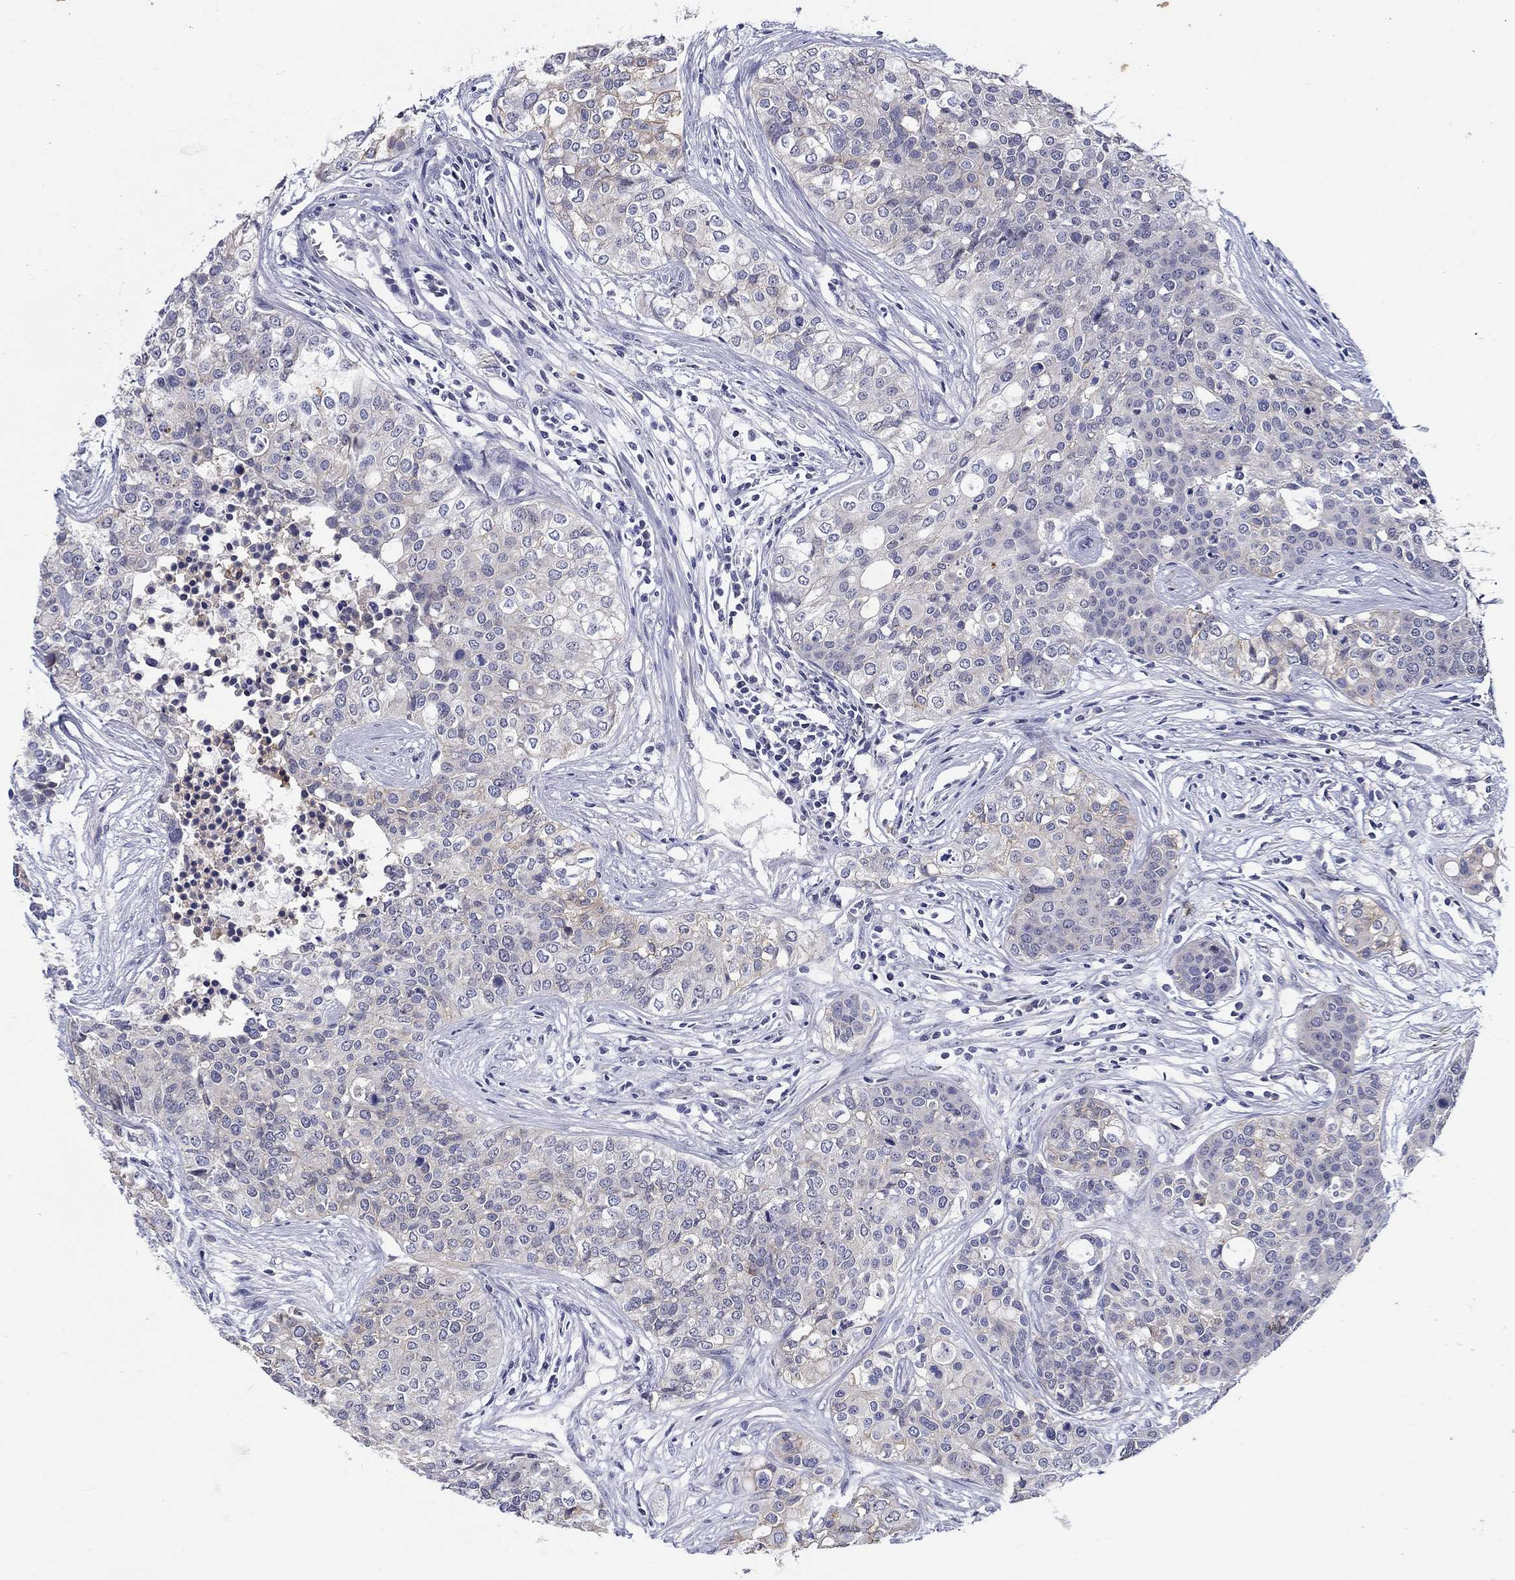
{"staining": {"intensity": "weak", "quantity": "<25%", "location": "cytoplasmic/membranous"}, "tissue": "carcinoid", "cell_type": "Tumor cells", "image_type": "cancer", "snomed": [{"axis": "morphology", "description": "Carcinoid, malignant, NOS"}, {"axis": "topography", "description": "Colon"}], "caption": "This photomicrograph is of malignant carcinoid stained with immunohistochemistry (IHC) to label a protein in brown with the nuclei are counter-stained blue. There is no staining in tumor cells.", "gene": "SLC30A3", "patient": {"sex": "male", "age": 81}}